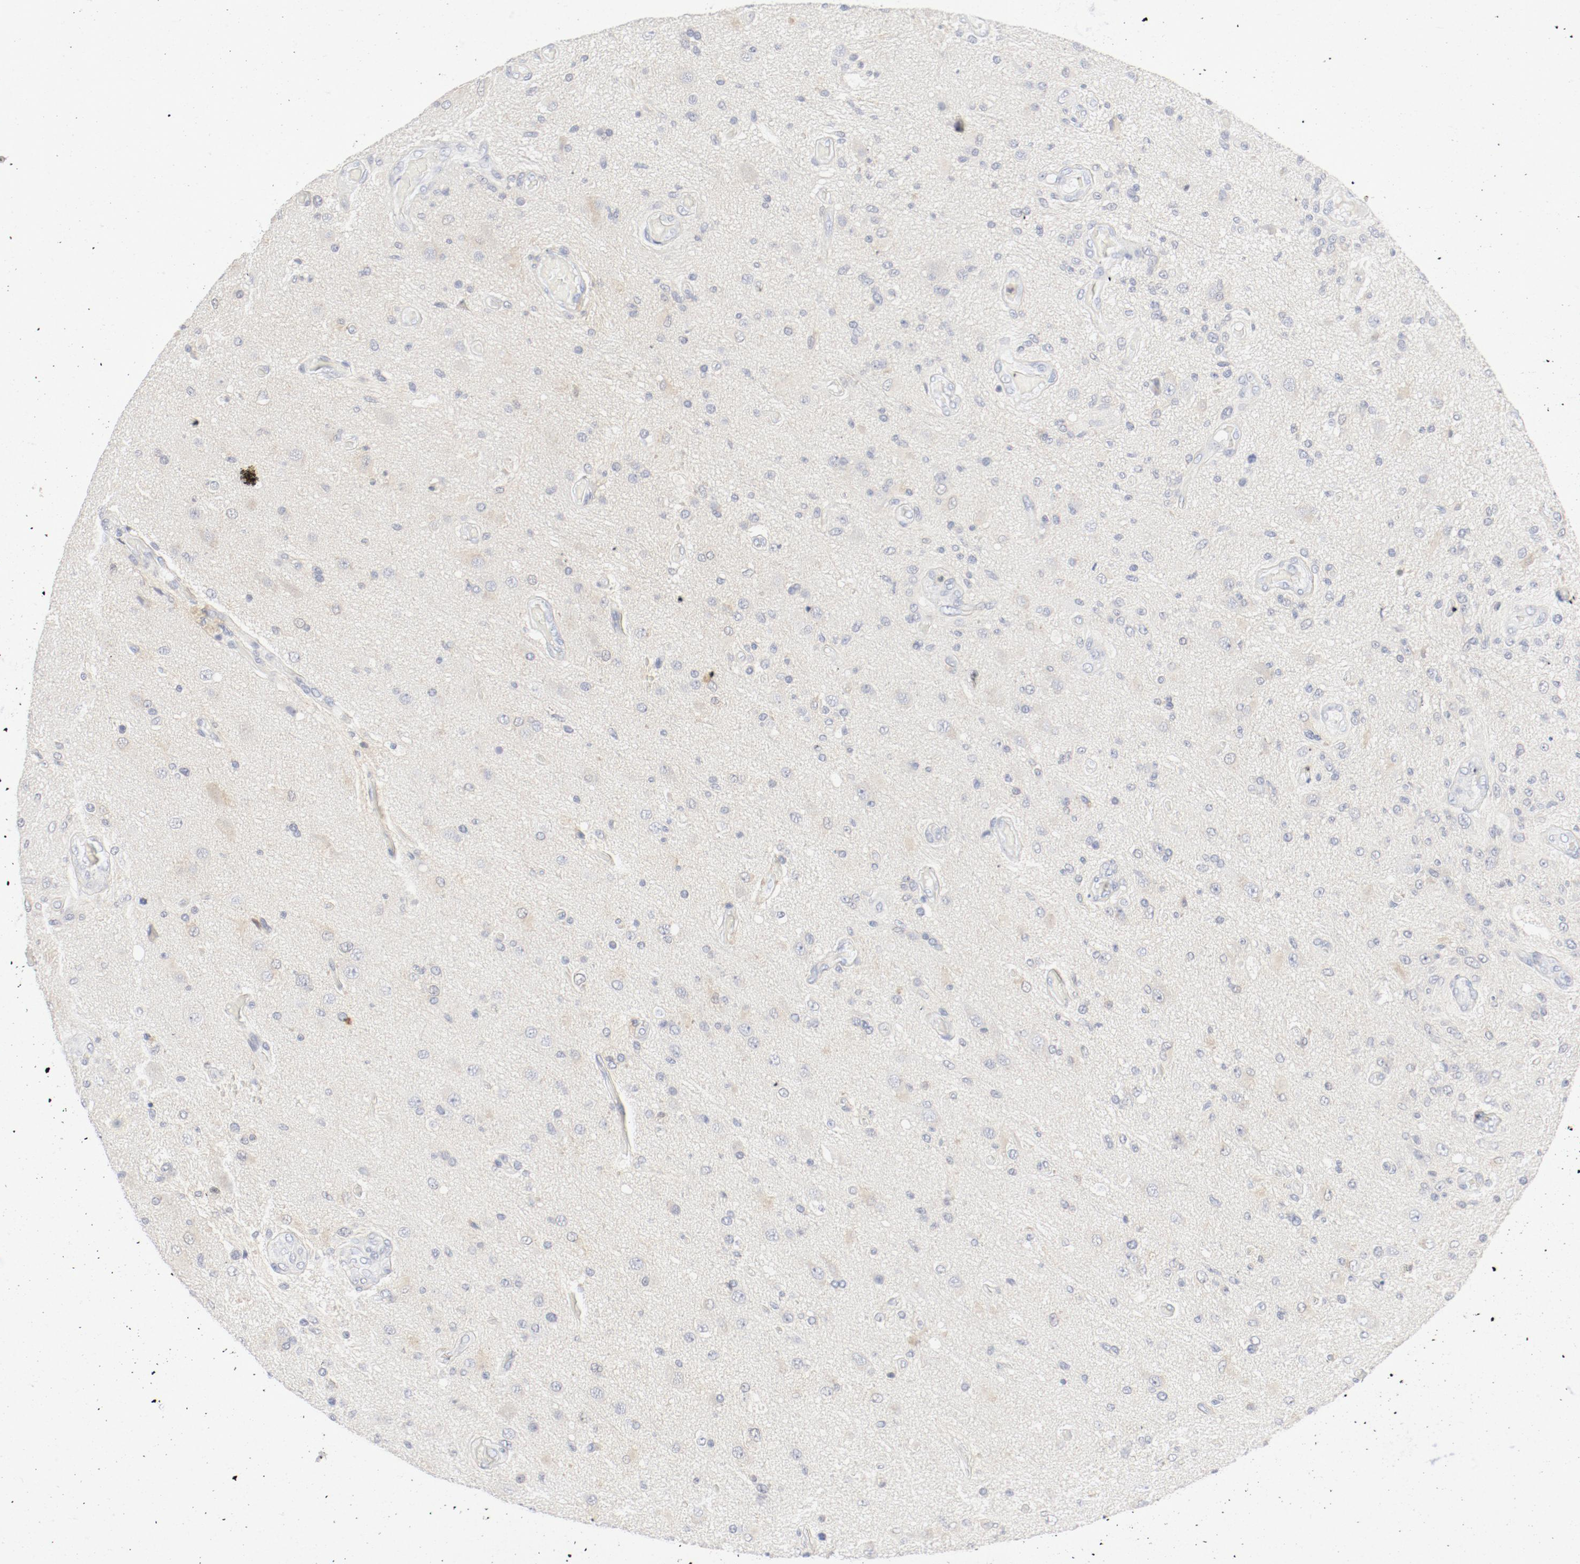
{"staining": {"intensity": "weak", "quantity": "25%-75%", "location": "cytoplasmic/membranous"}, "tissue": "glioma", "cell_type": "Tumor cells", "image_type": "cancer", "snomed": [{"axis": "morphology", "description": "Normal tissue, NOS"}, {"axis": "morphology", "description": "Glioma, malignant, High grade"}, {"axis": "topography", "description": "Cerebral cortex"}], "caption": "IHC photomicrograph of malignant high-grade glioma stained for a protein (brown), which shows low levels of weak cytoplasmic/membranous expression in about 25%-75% of tumor cells.", "gene": "PGM1", "patient": {"sex": "male", "age": 77}}